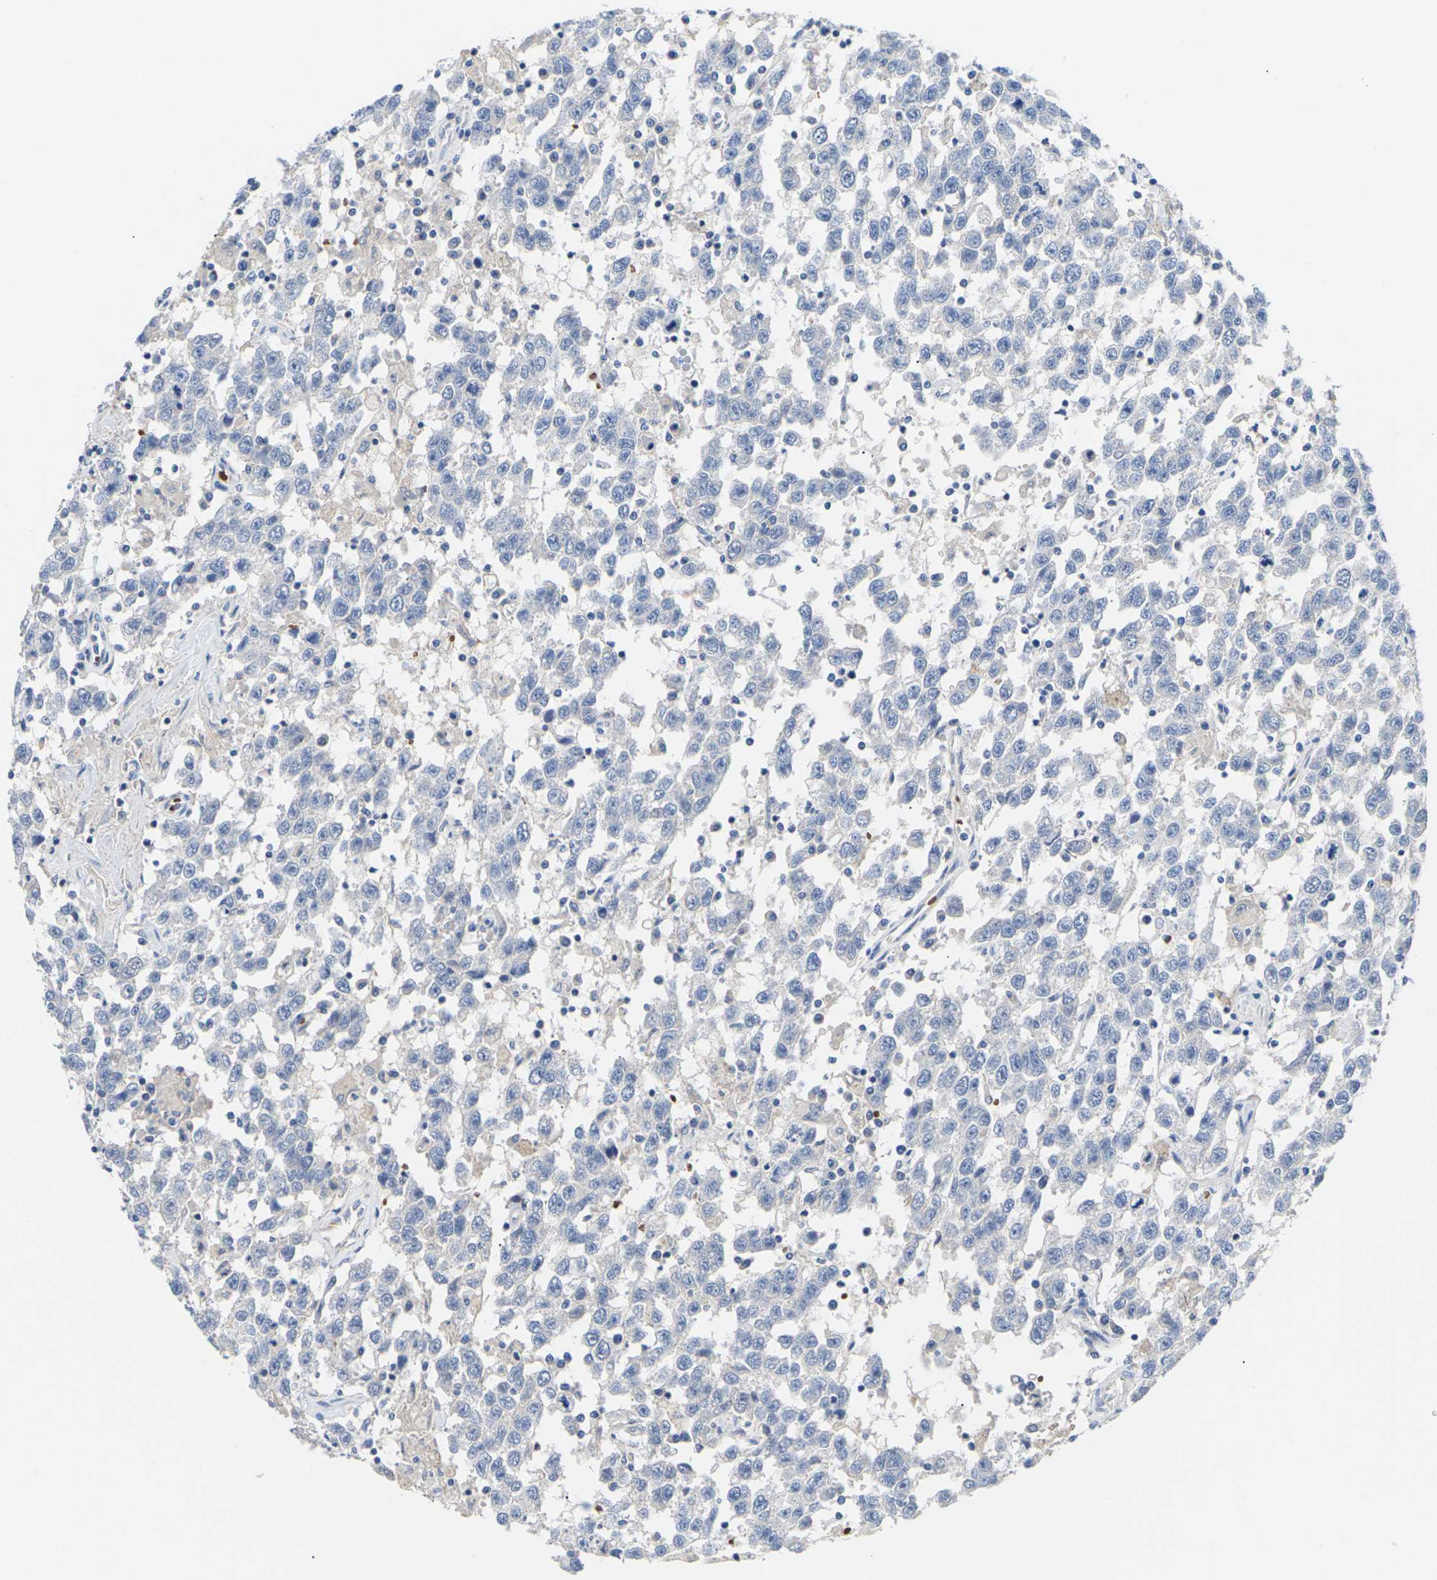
{"staining": {"intensity": "negative", "quantity": "none", "location": "none"}, "tissue": "testis cancer", "cell_type": "Tumor cells", "image_type": "cancer", "snomed": [{"axis": "morphology", "description": "Seminoma, NOS"}, {"axis": "topography", "description": "Testis"}], "caption": "Image shows no significant protein staining in tumor cells of seminoma (testis).", "gene": "TMCO4", "patient": {"sex": "male", "age": 41}}